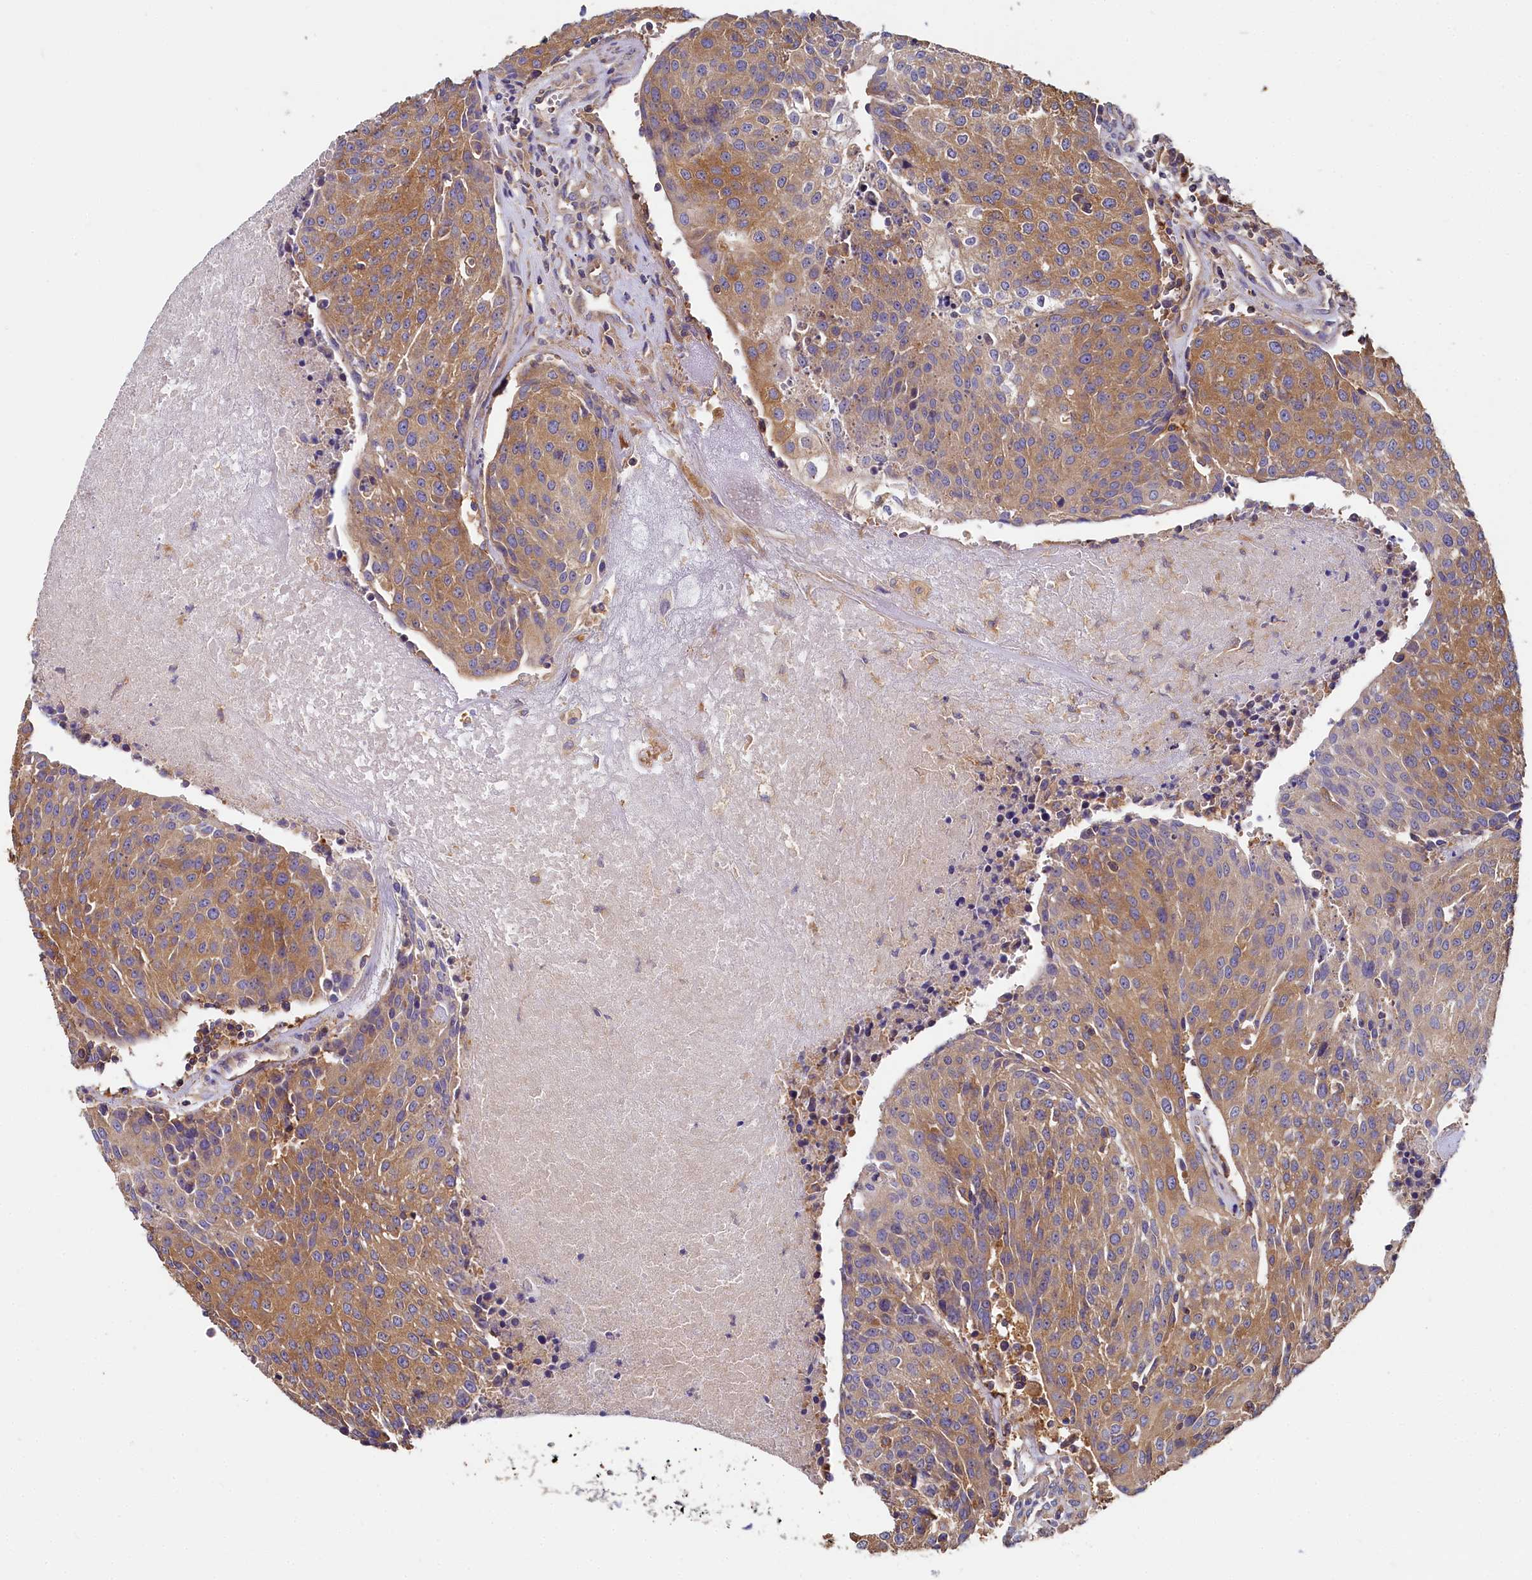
{"staining": {"intensity": "moderate", "quantity": ">75%", "location": "cytoplasmic/membranous"}, "tissue": "urothelial cancer", "cell_type": "Tumor cells", "image_type": "cancer", "snomed": [{"axis": "morphology", "description": "Urothelial carcinoma, High grade"}, {"axis": "topography", "description": "Urinary bladder"}], "caption": "Immunohistochemical staining of human high-grade urothelial carcinoma exhibits medium levels of moderate cytoplasmic/membranous expression in approximately >75% of tumor cells.", "gene": "PPIP5K1", "patient": {"sex": "female", "age": 85}}